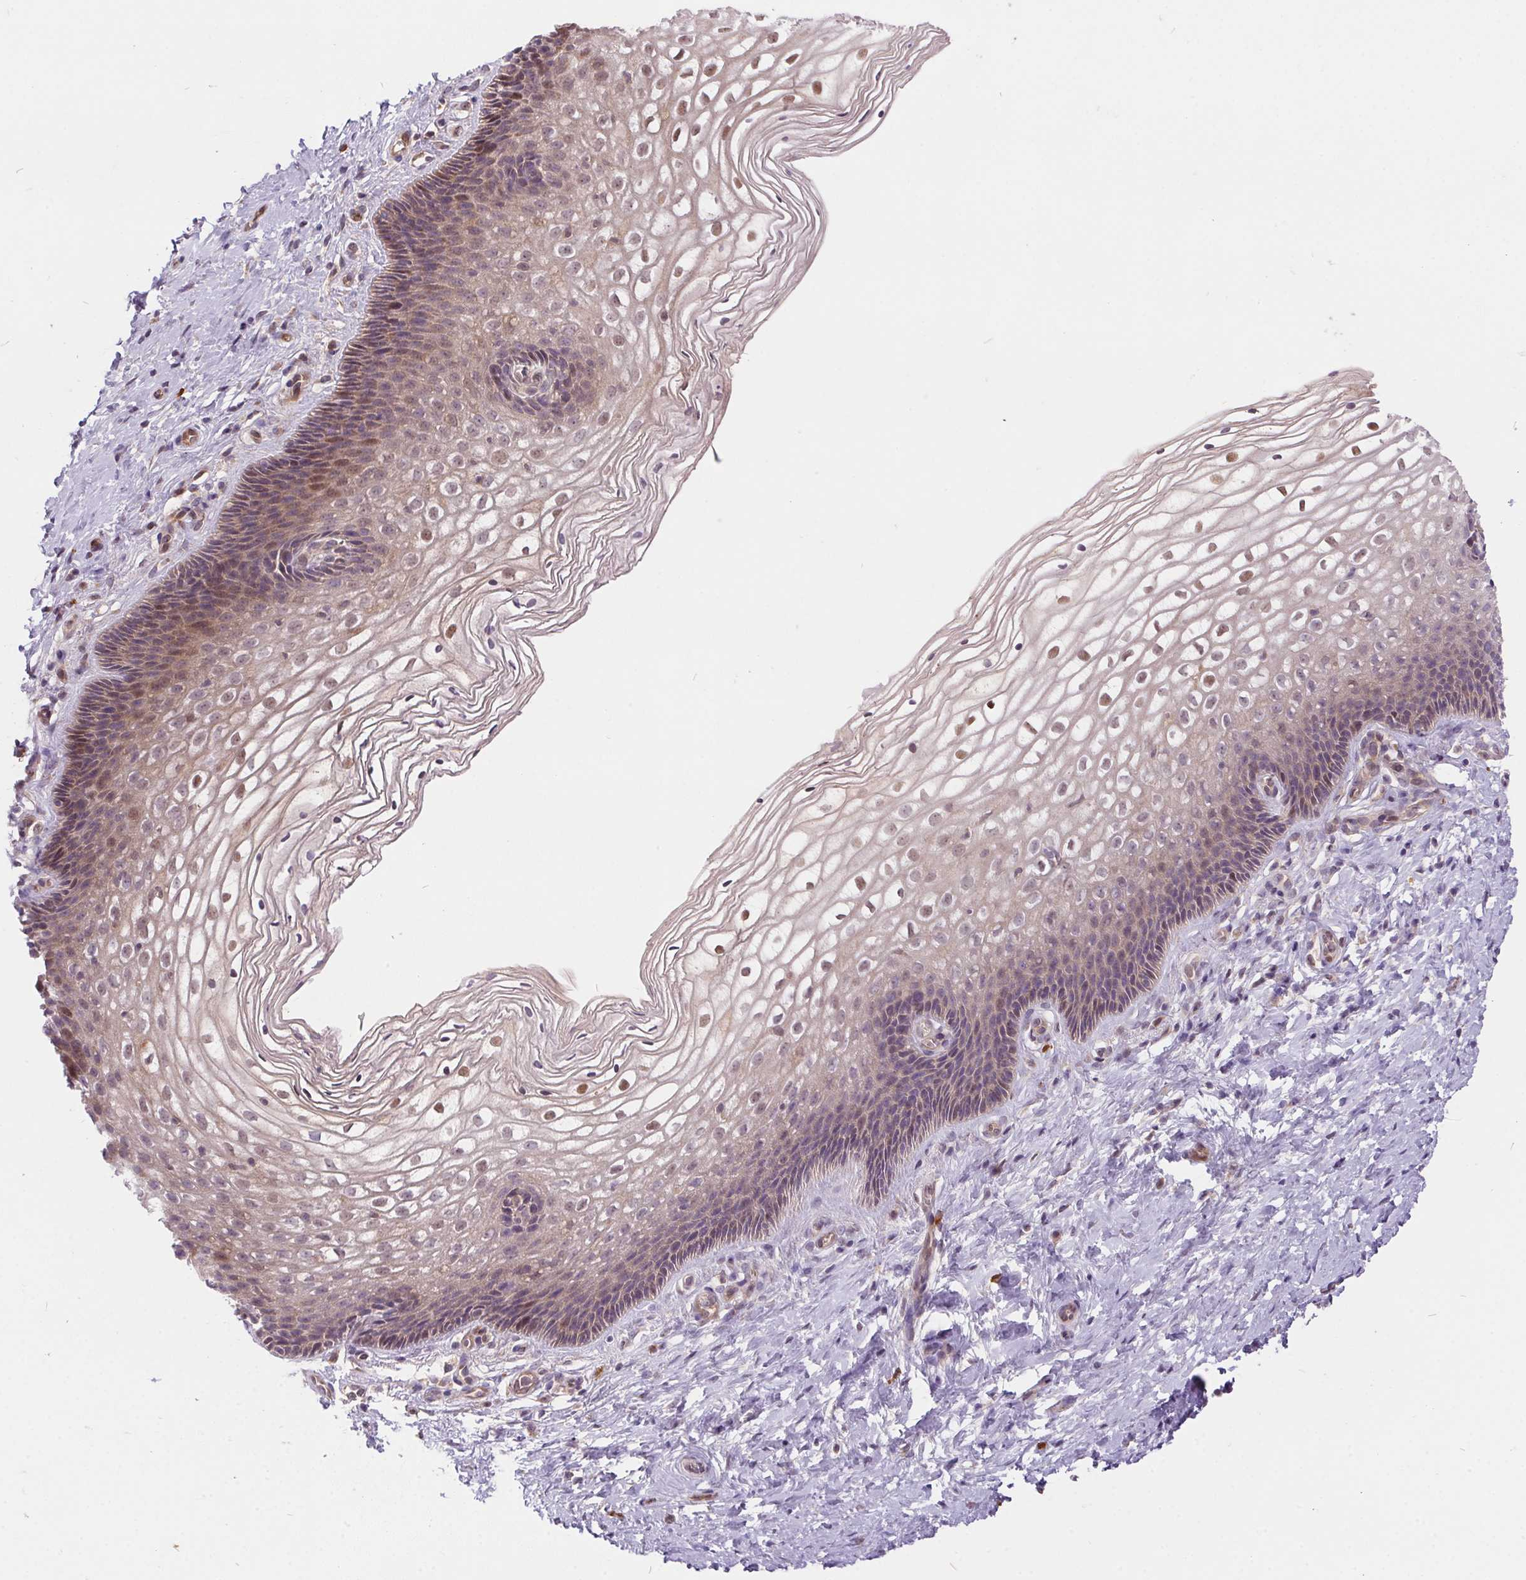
{"staining": {"intensity": "weak", "quantity": ">75%", "location": "cytoplasmic/membranous,nuclear"}, "tissue": "cervix", "cell_type": "Glandular cells", "image_type": "normal", "snomed": [{"axis": "morphology", "description": "Normal tissue, NOS"}, {"axis": "topography", "description": "Cervix"}], "caption": "Glandular cells display low levels of weak cytoplasmic/membranous,nuclear positivity in about >75% of cells in normal human cervix. (IHC, brightfield microscopy, high magnification).", "gene": "NUDT16", "patient": {"sex": "female", "age": 34}}